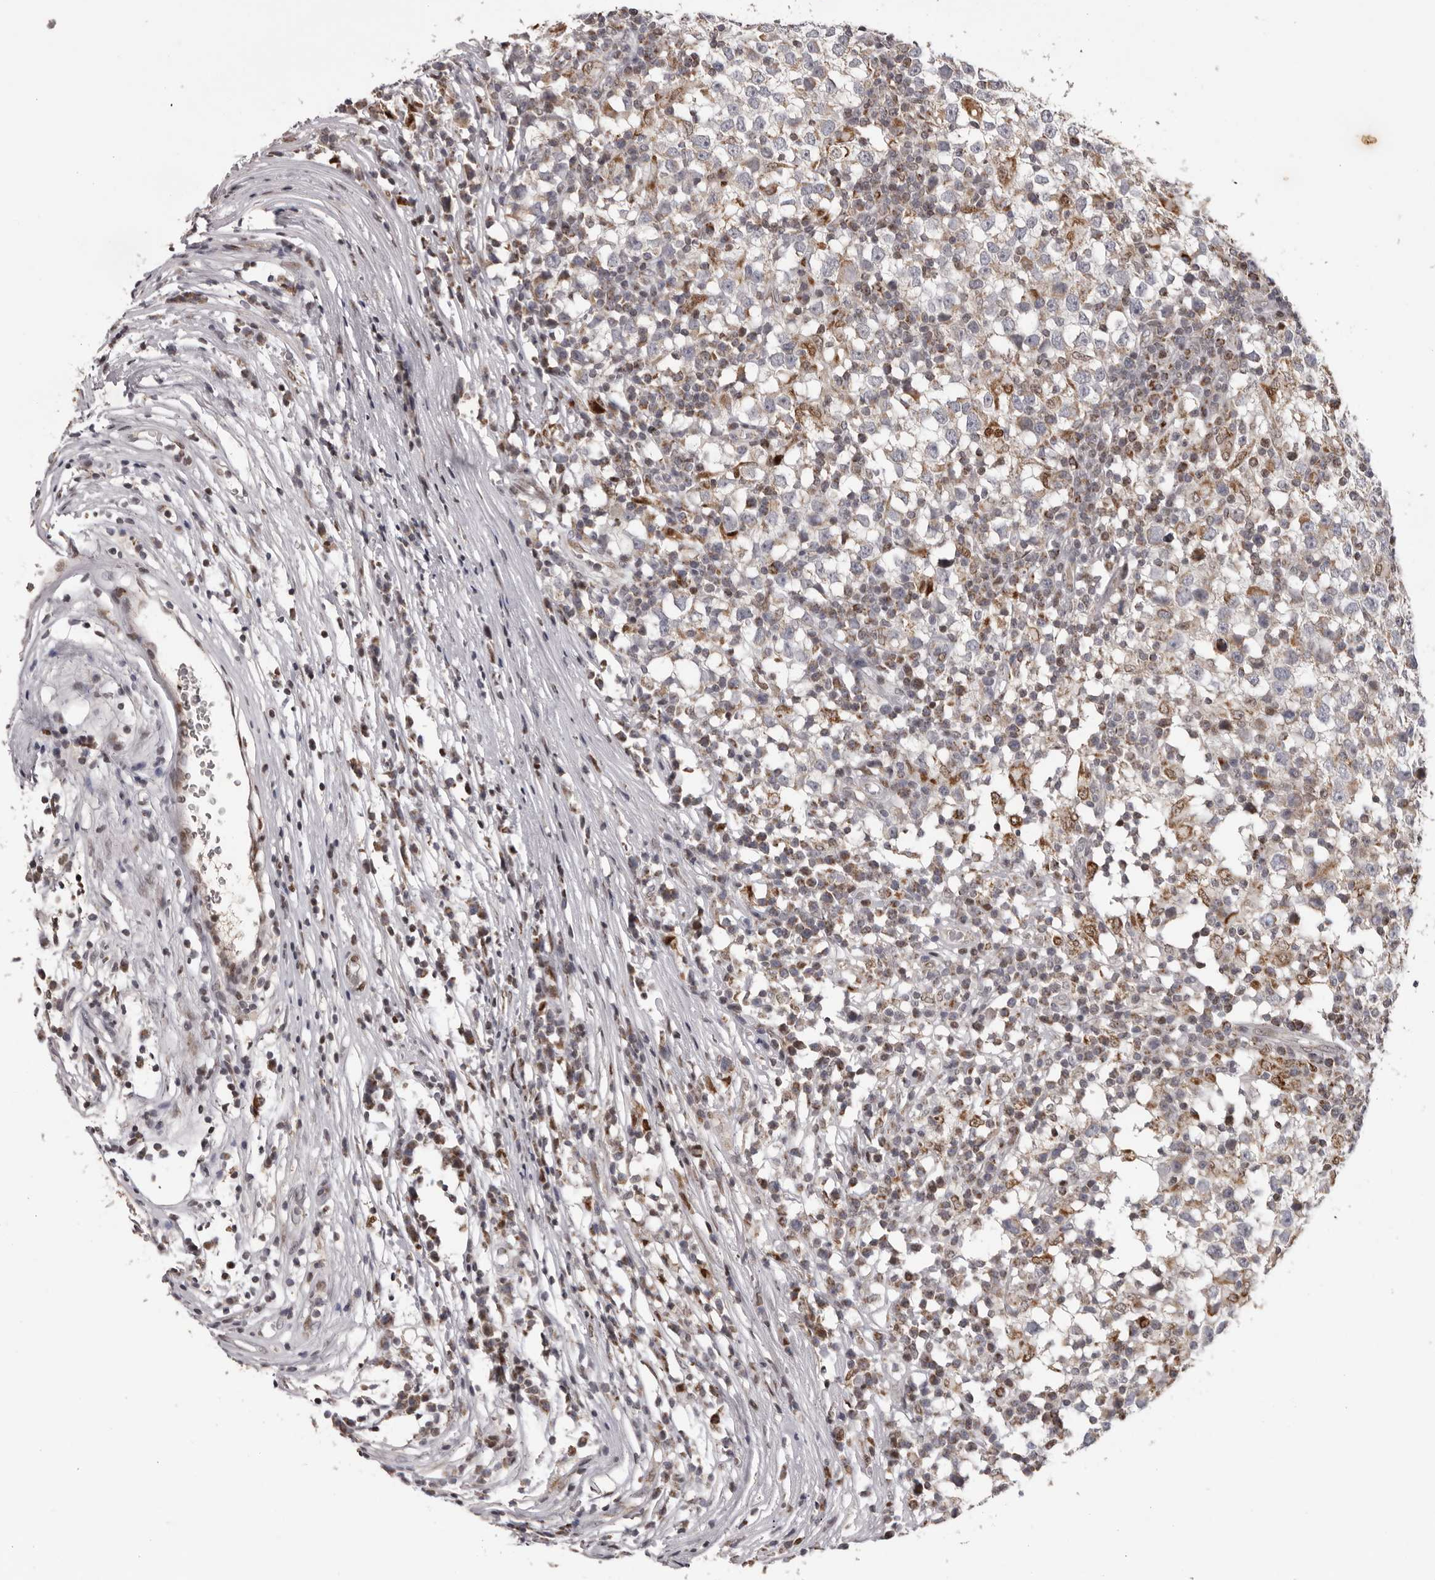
{"staining": {"intensity": "negative", "quantity": "none", "location": "none"}, "tissue": "testis cancer", "cell_type": "Tumor cells", "image_type": "cancer", "snomed": [{"axis": "morphology", "description": "Seminoma, NOS"}, {"axis": "topography", "description": "Testis"}], "caption": "Immunohistochemical staining of testis cancer displays no significant positivity in tumor cells. (Brightfield microscopy of DAB IHC at high magnification).", "gene": "C17orf99", "patient": {"sex": "male", "age": 65}}